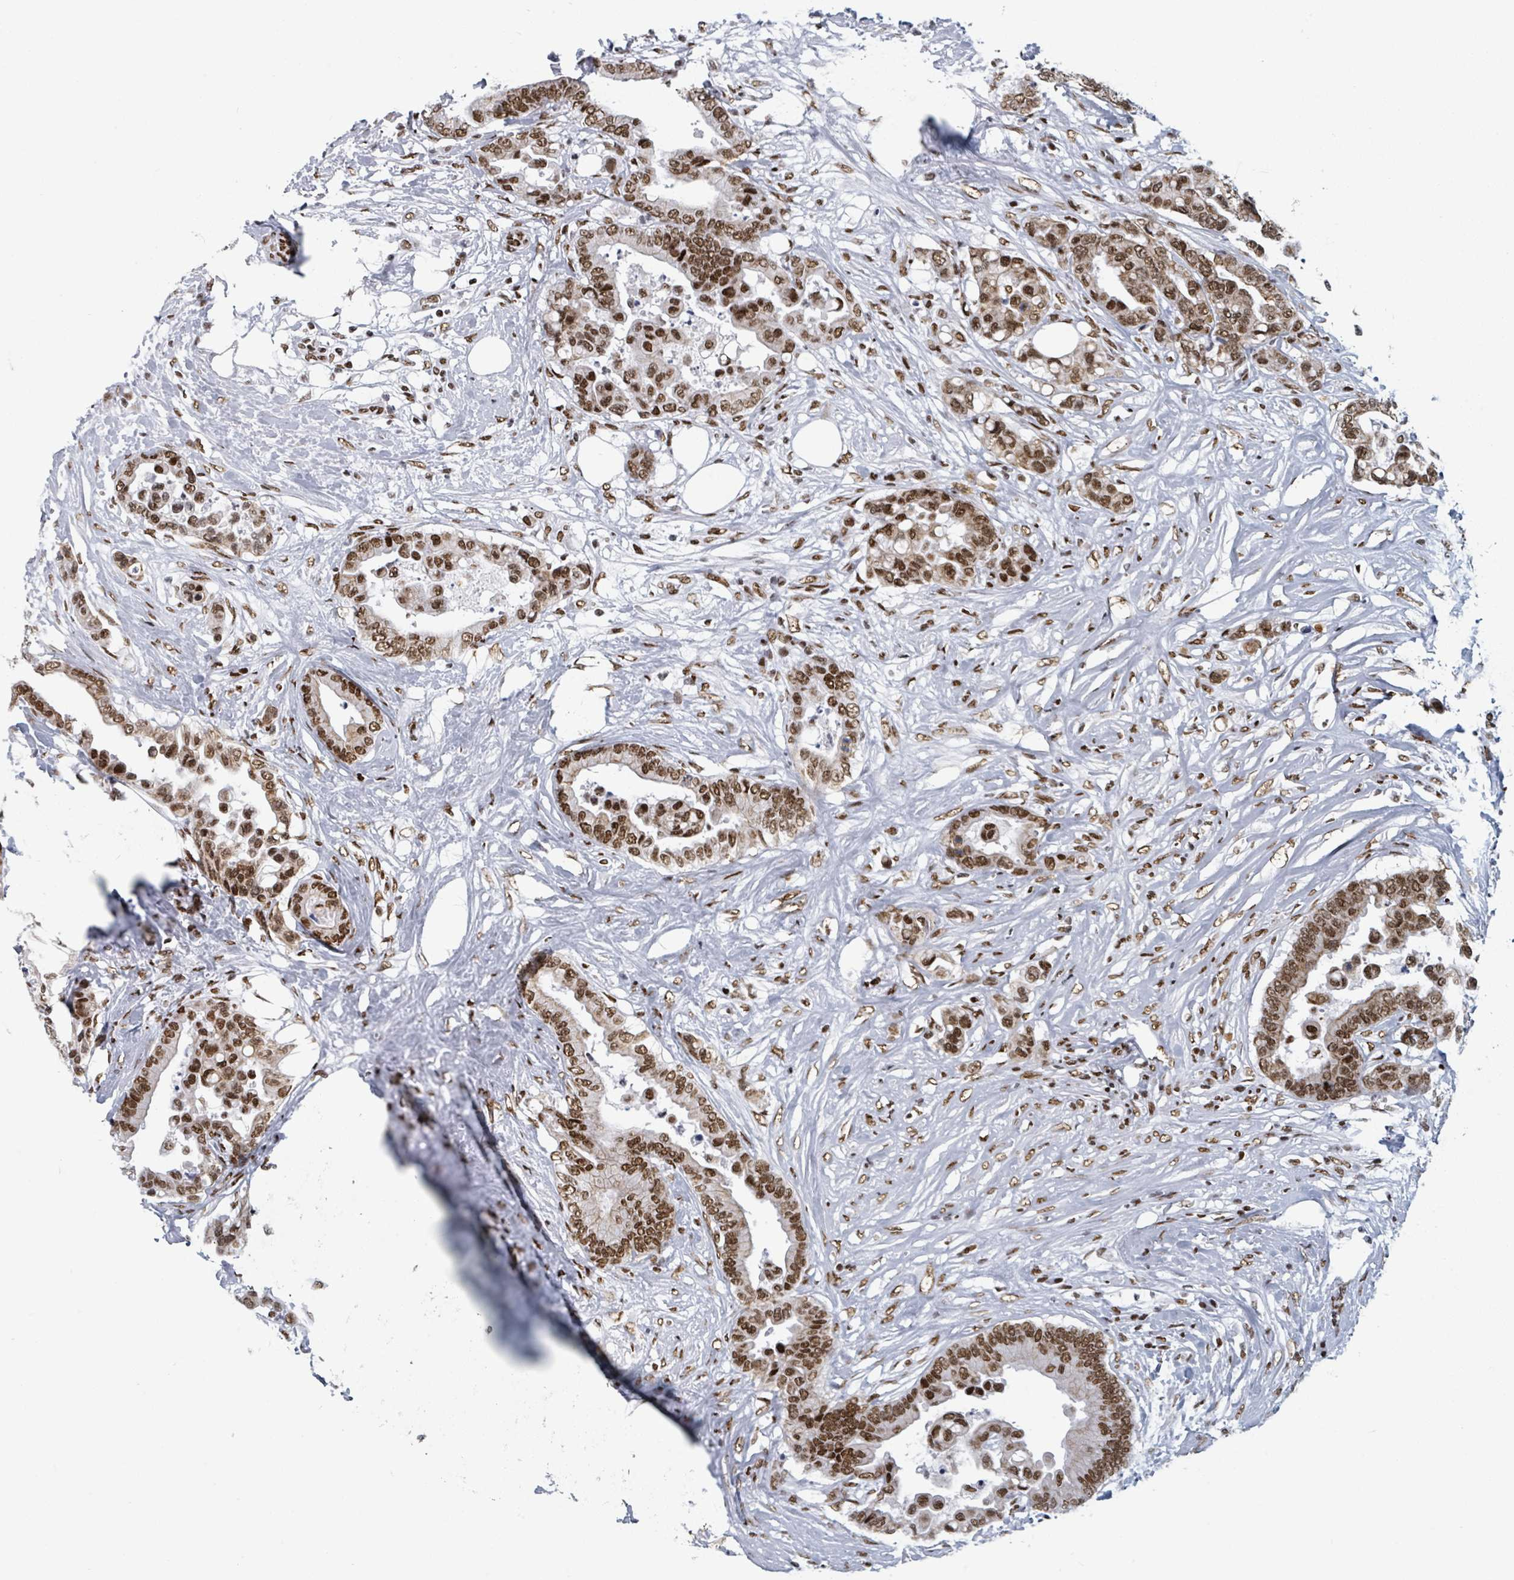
{"staining": {"intensity": "moderate", "quantity": ">75%", "location": "nuclear"}, "tissue": "colorectal cancer", "cell_type": "Tumor cells", "image_type": "cancer", "snomed": [{"axis": "morphology", "description": "Adenocarcinoma, NOS"}, {"axis": "topography", "description": "Colon"}], "caption": "Tumor cells show moderate nuclear expression in about >75% of cells in adenocarcinoma (colorectal).", "gene": "DHX16", "patient": {"sex": "male", "age": 82}}